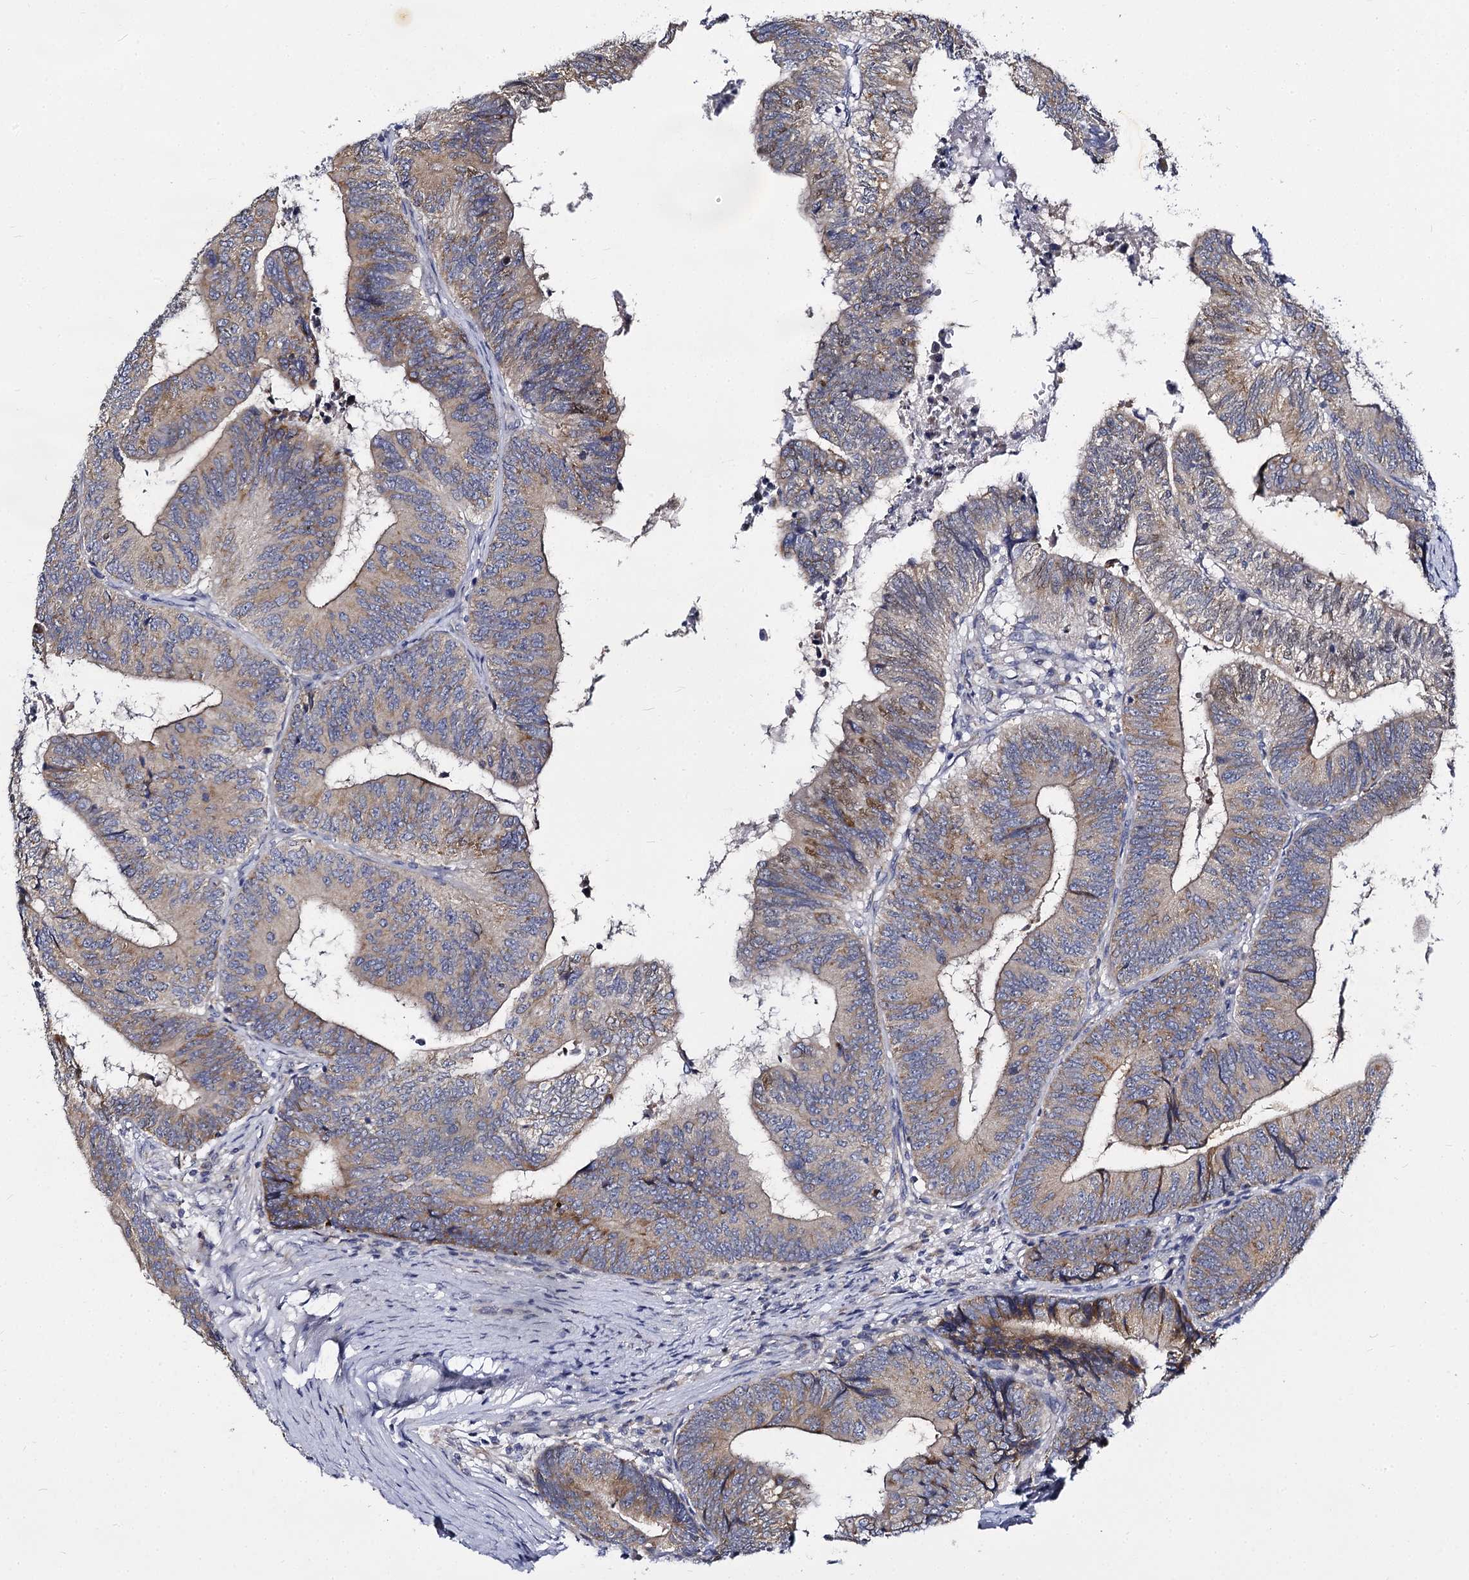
{"staining": {"intensity": "weak", "quantity": "25%-75%", "location": "cytoplasmic/membranous"}, "tissue": "colorectal cancer", "cell_type": "Tumor cells", "image_type": "cancer", "snomed": [{"axis": "morphology", "description": "Adenocarcinoma, NOS"}, {"axis": "topography", "description": "Colon"}], "caption": "Weak cytoplasmic/membranous expression is seen in approximately 25%-75% of tumor cells in colorectal cancer. The staining was performed using DAB (3,3'-diaminobenzidine) to visualize the protein expression in brown, while the nuclei were stained in blue with hematoxylin (Magnification: 20x).", "gene": "PANX2", "patient": {"sex": "female", "age": 67}}